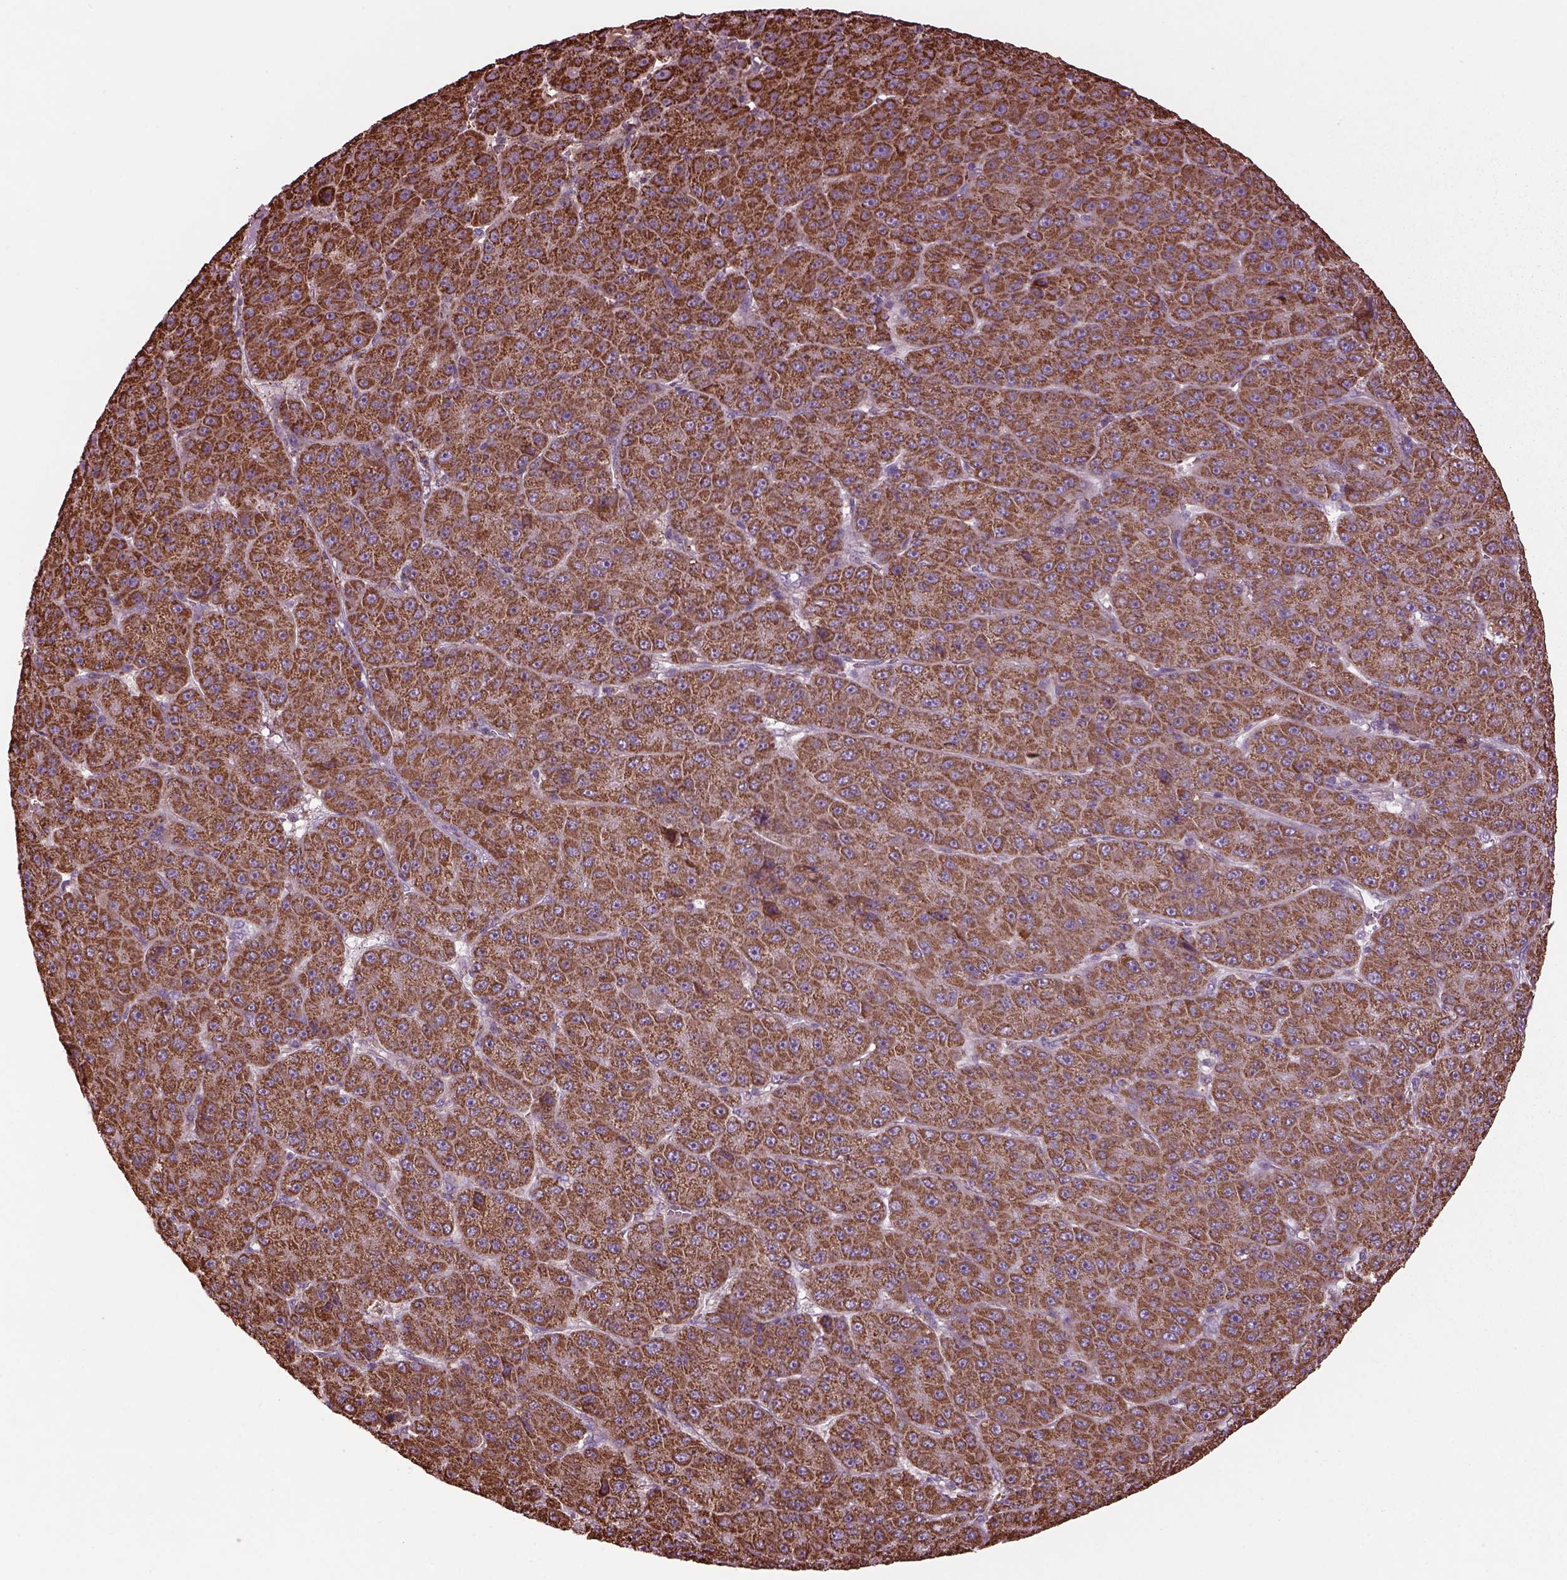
{"staining": {"intensity": "strong", "quantity": ">75%", "location": "cytoplasmic/membranous"}, "tissue": "liver cancer", "cell_type": "Tumor cells", "image_type": "cancer", "snomed": [{"axis": "morphology", "description": "Carcinoma, Hepatocellular, NOS"}, {"axis": "topography", "description": "Liver"}], "caption": "DAB immunohistochemical staining of human liver hepatocellular carcinoma displays strong cytoplasmic/membranous protein staining in approximately >75% of tumor cells.", "gene": "TMEM254", "patient": {"sex": "male", "age": 67}}